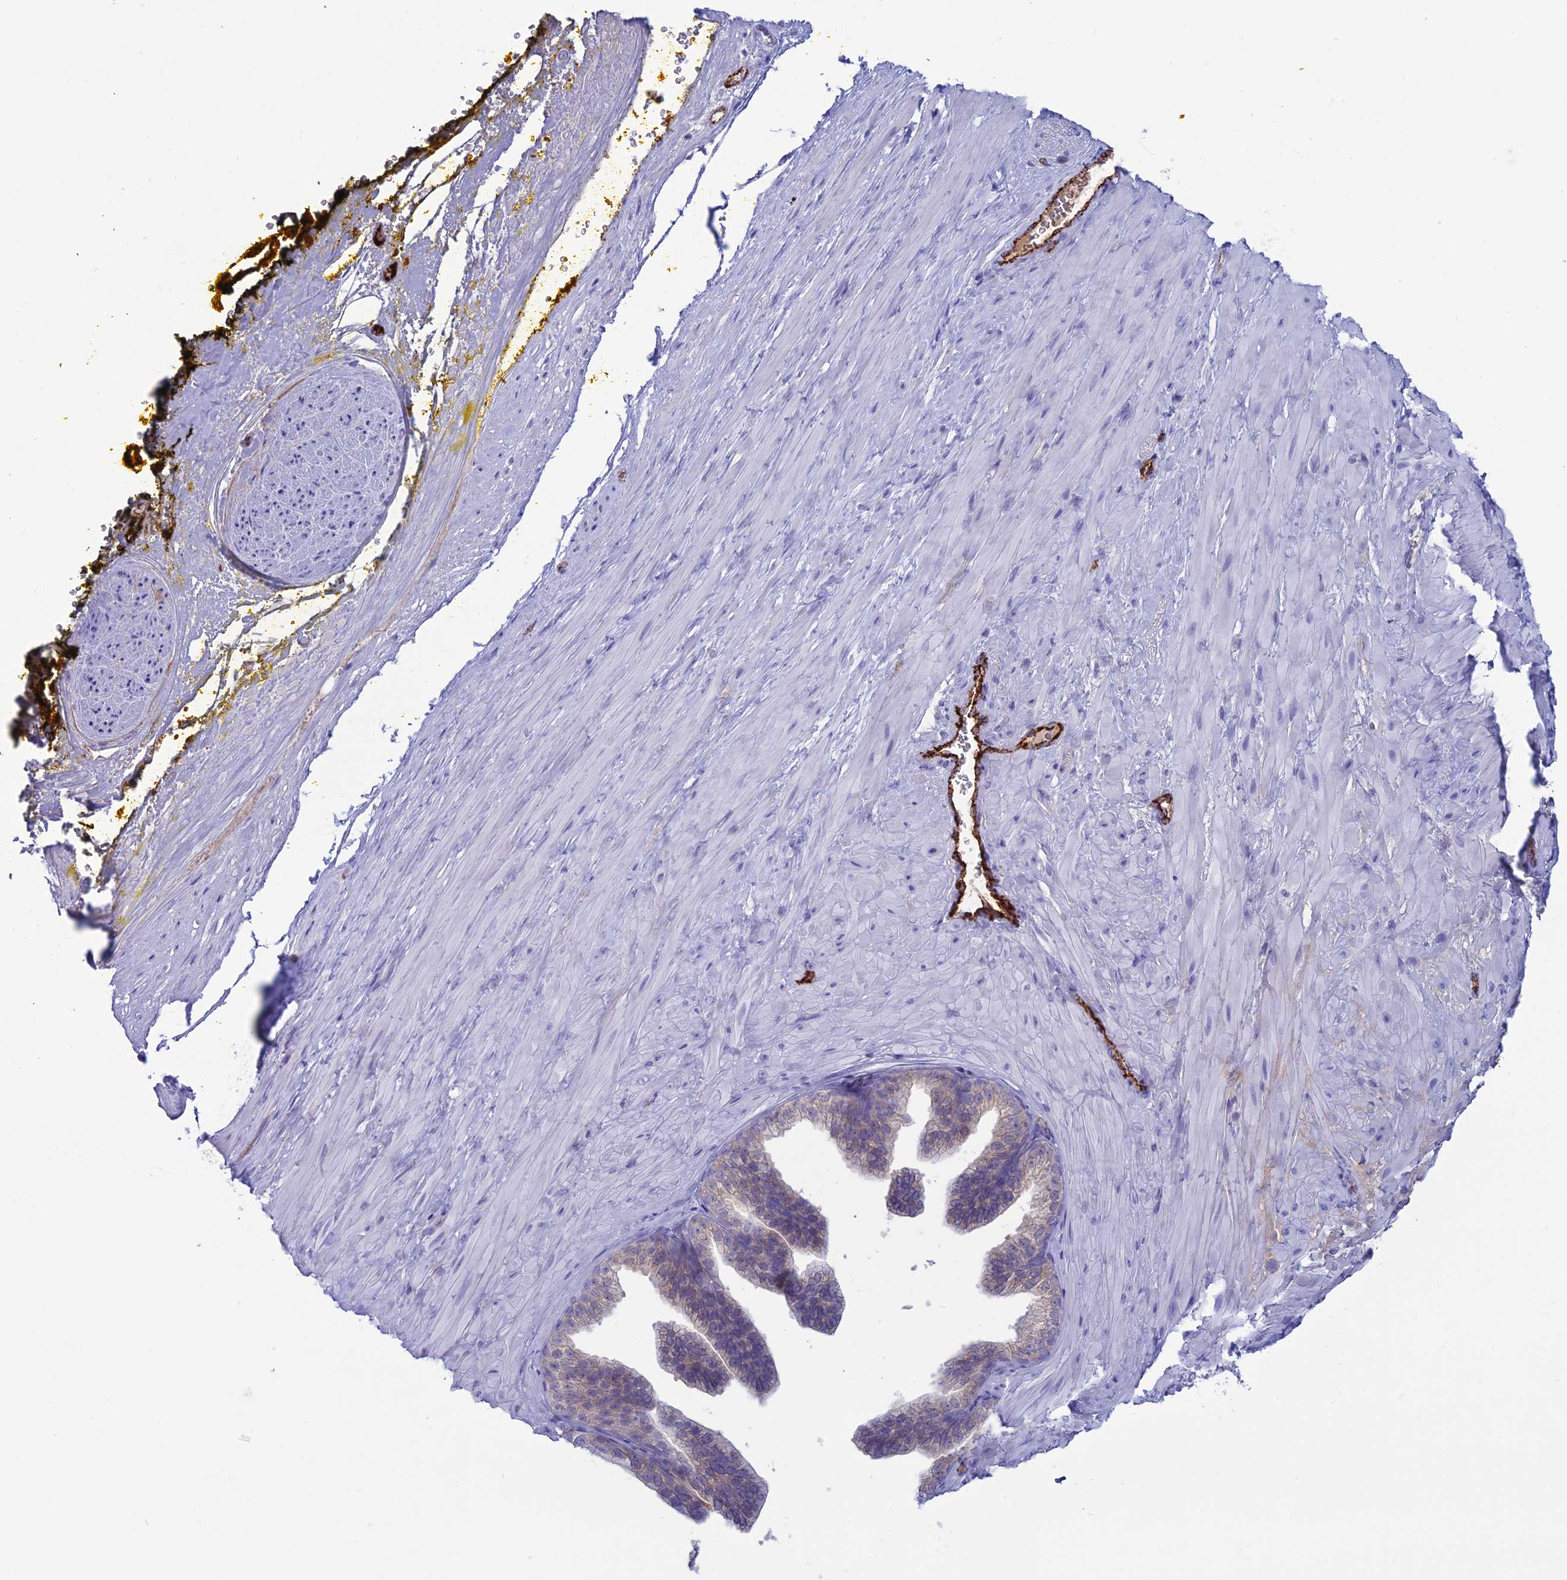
{"staining": {"intensity": "negative", "quantity": "none", "location": "none"}, "tissue": "soft tissue", "cell_type": "Chondrocytes", "image_type": "normal", "snomed": [{"axis": "morphology", "description": "Normal tissue, NOS"}, {"axis": "morphology", "description": "Adenocarcinoma, Low grade"}, {"axis": "topography", "description": "Prostate"}, {"axis": "topography", "description": "Peripheral nerve tissue"}], "caption": "An IHC image of unremarkable soft tissue is shown. There is no staining in chondrocytes of soft tissue.", "gene": "CDC42EP5", "patient": {"sex": "male", "age": 63}}